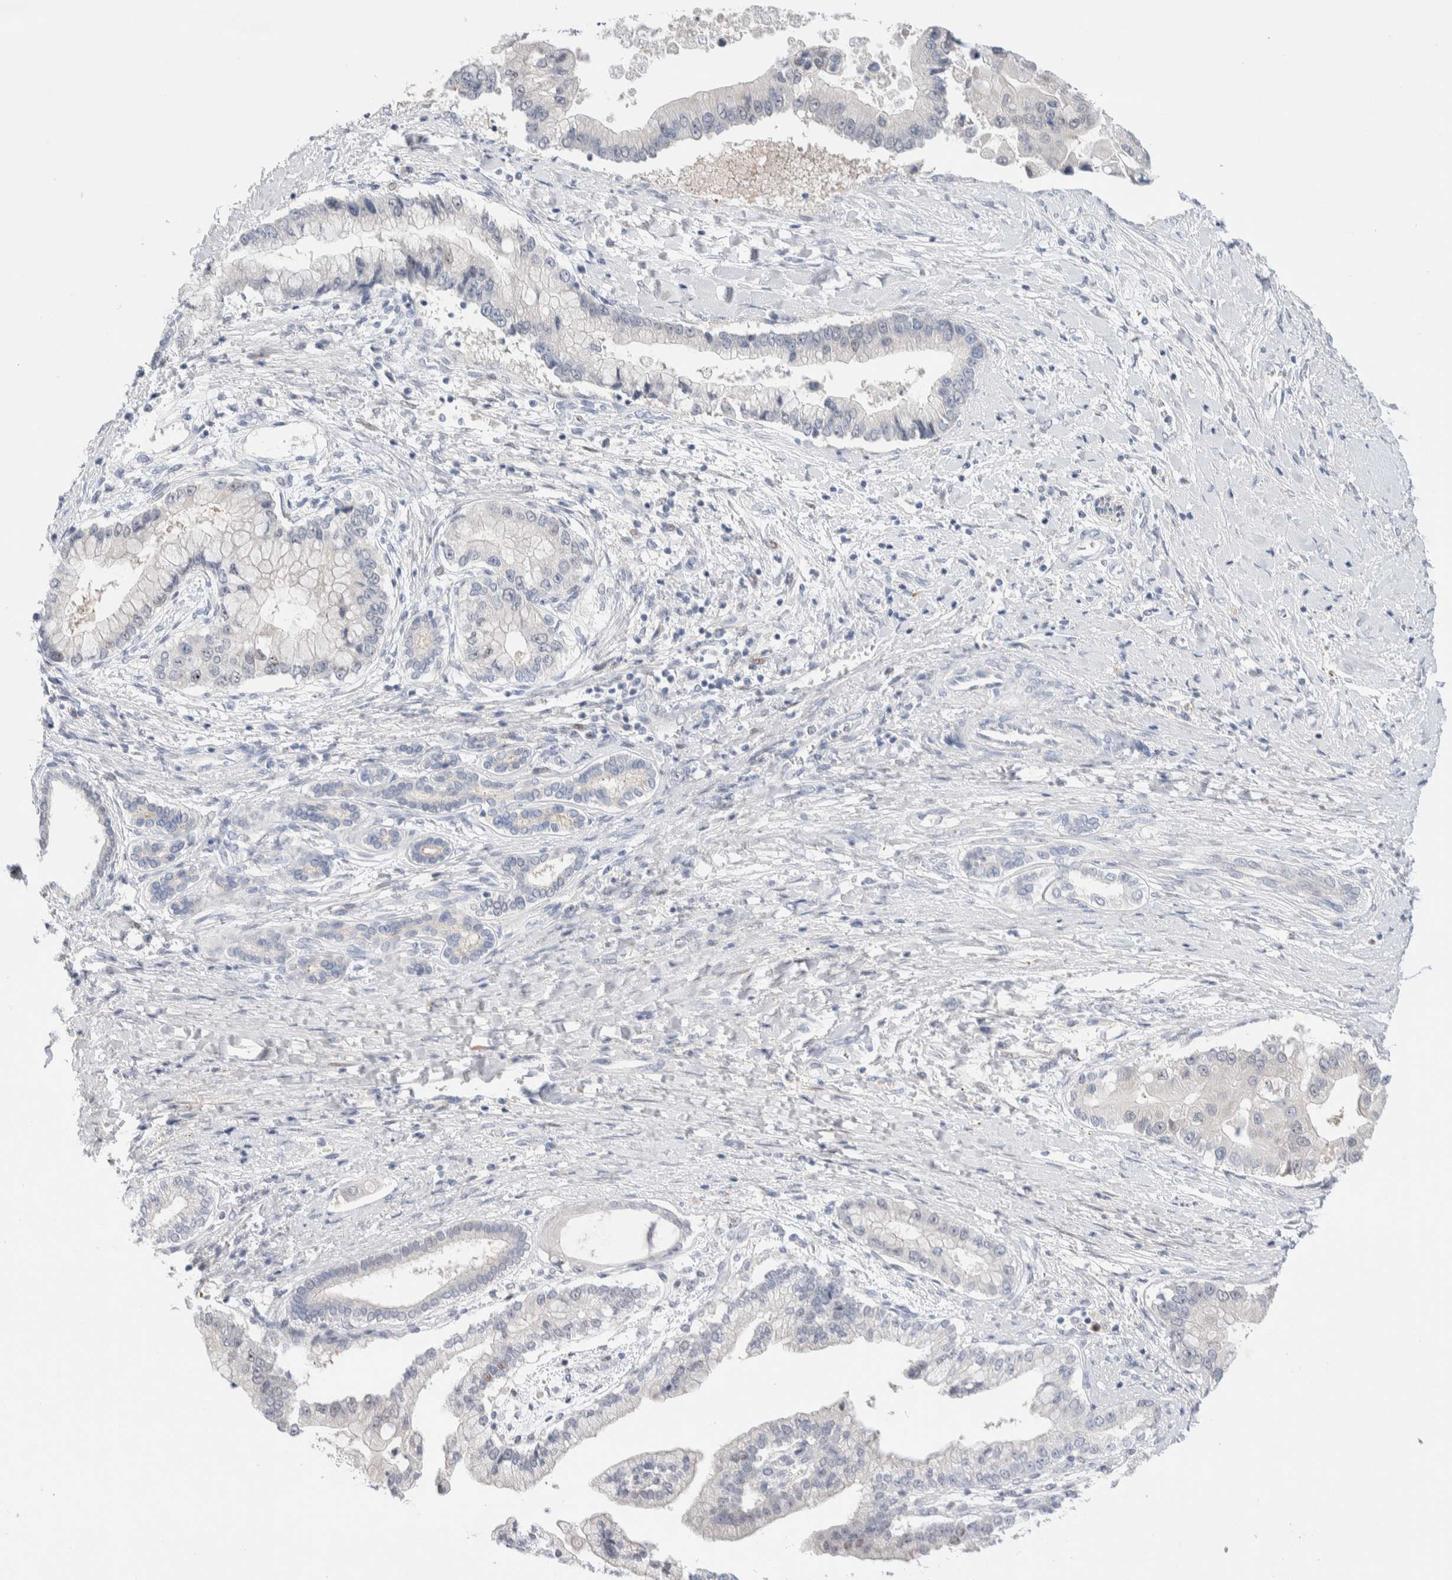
{"staining": {"intensity": "negative", "quantity": "none", "location": "none"}, "tissue": "liver cancer", "cell_type": "Tumor cells", "image_type": "cancer", "snomed": [{"axis": "morphology", "description": "Cholangiocarcinoma"}, {"axis": "topography", "description": "Liver"}], "caption": "Tumor cells show no significant positivity in liver cancer.", "gene": "DNAJB6", "patient": {"sex": "male", "age": 50}}